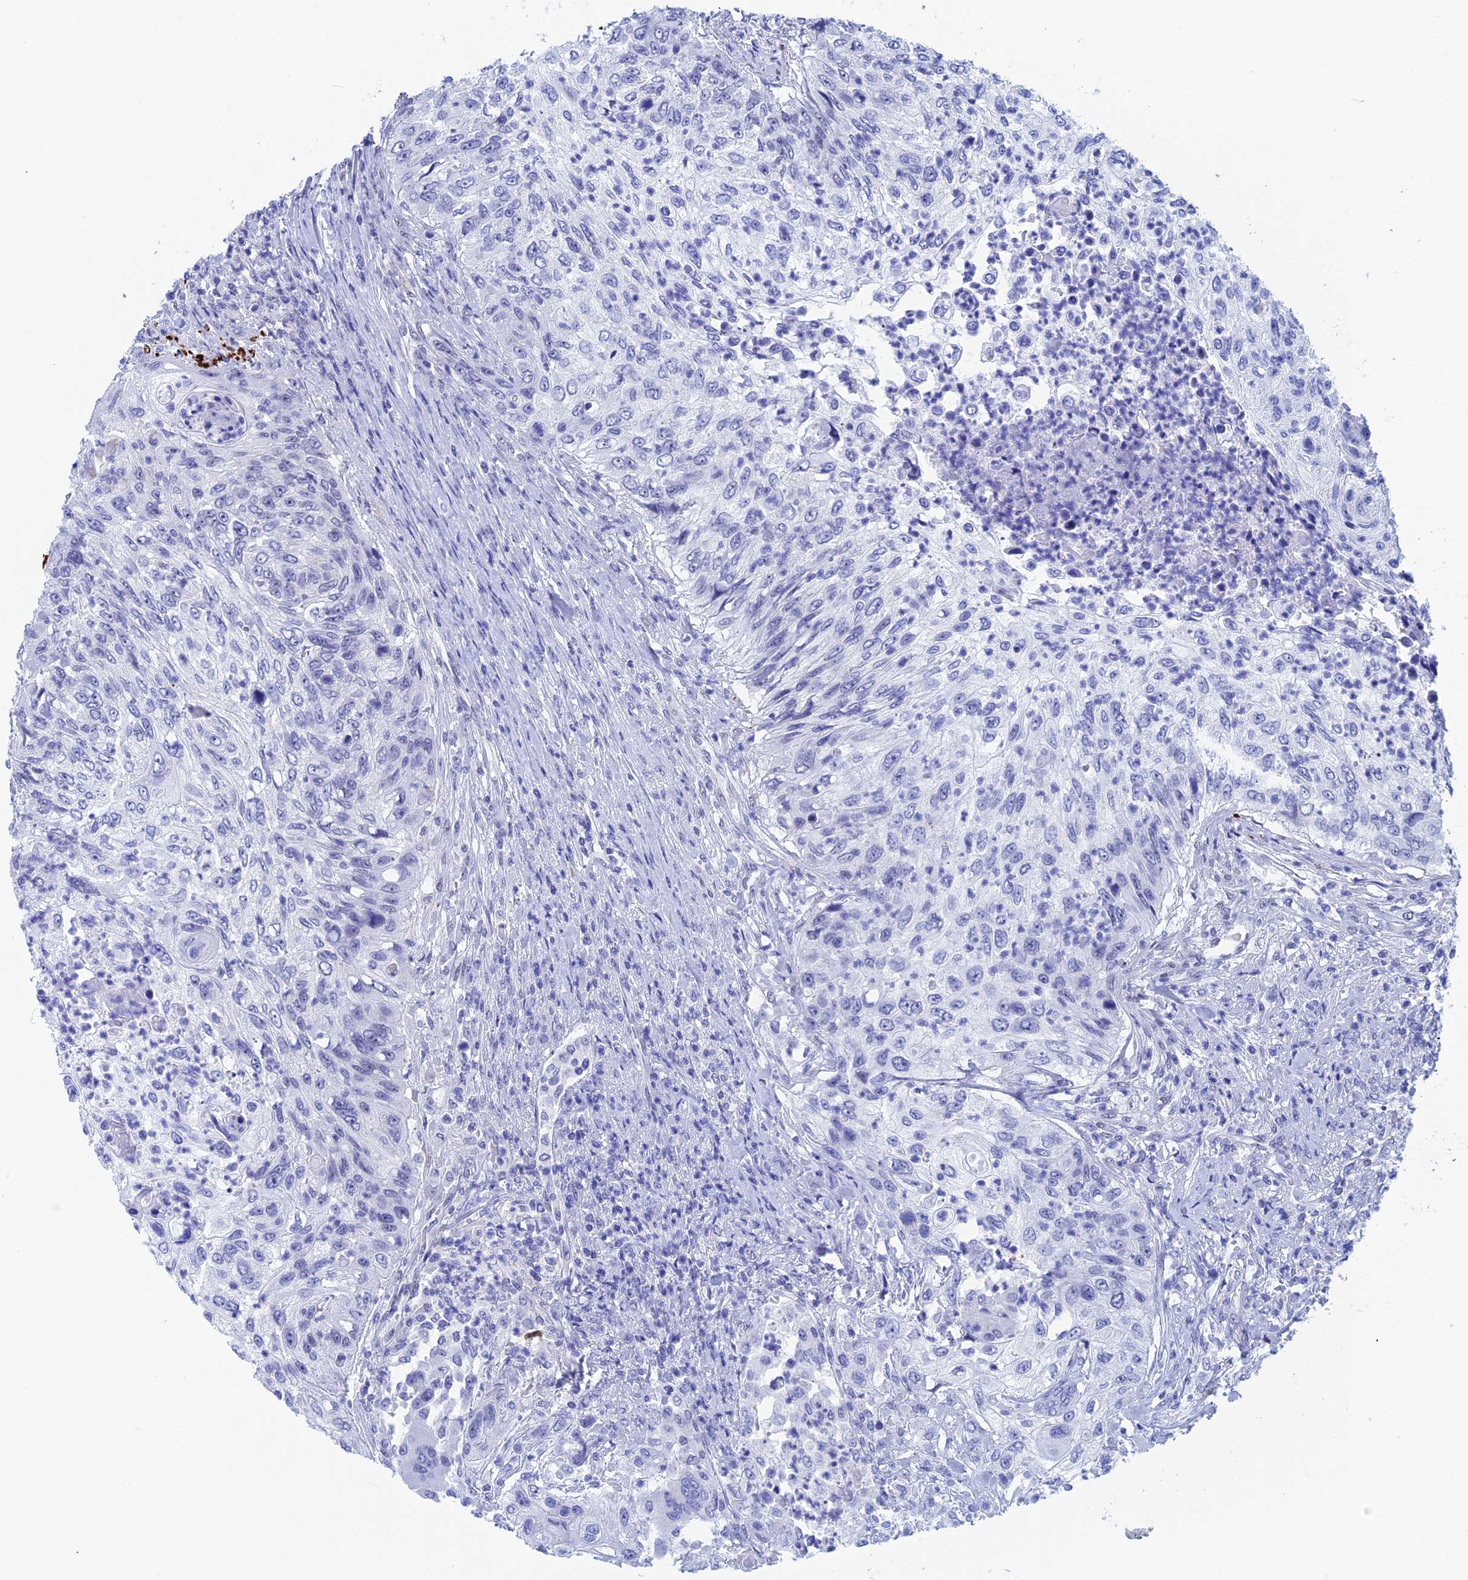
{"staining": {"intensity": "negative", "quantity": "none", "location": "none"}, "tissue": "urothelial cancer", "cell_type": "Tumor cells", "image_type": "cancer", "snomed": [{"axis": "morphology", "description": "Urothelial carcinoma, High grade"}, {"axis": "topography", "description": "Urinary bladder"}], "caption": "IHC of high-grade urothelial carcinoma exhibits no positivity in tumor cells.", "gene": "WDR83", "patient": {"sex": "female", "age": 60}}